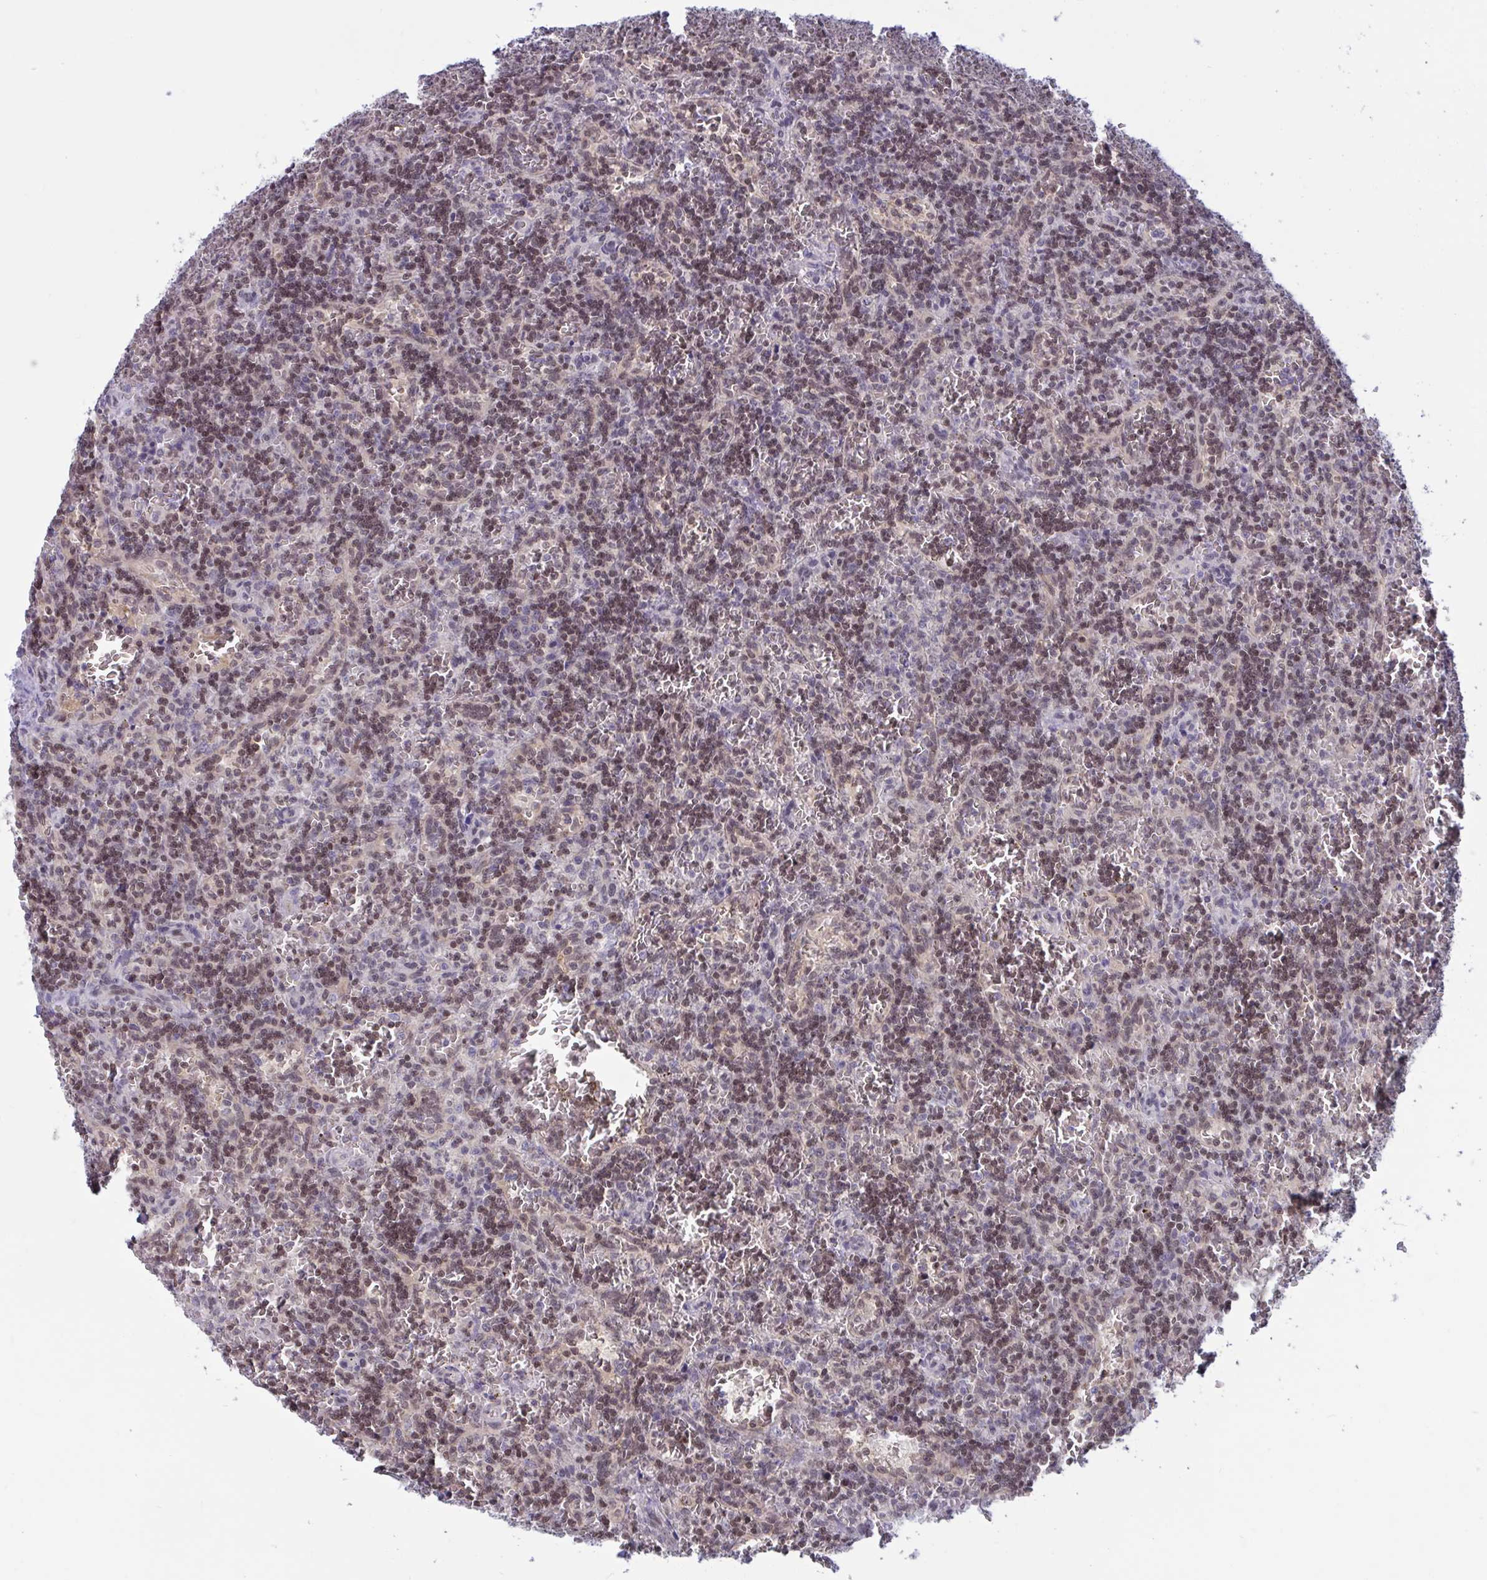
{"staining": {"intensity": "moderate", "quantity": "25%-75%", "location": "nuclear"}, "tissue": "lymphoma", "cell_type": "Tumor cells", "image_type": "cancer", "snomed": [{"axis": "morphology", "description": "Malignant lymphoma, non-Hodgkin's type, Low grade"}, {"axis": "topography", "description": "Spleen"}], "caption": "The immunohistochemical stain shows moderate nuclear expression in tumor cells of low-grade malignant lymphoma, non-Hodgkin's type tissue.", "gene": "TSN", "patient": {"sex": "male", "age": 73}}